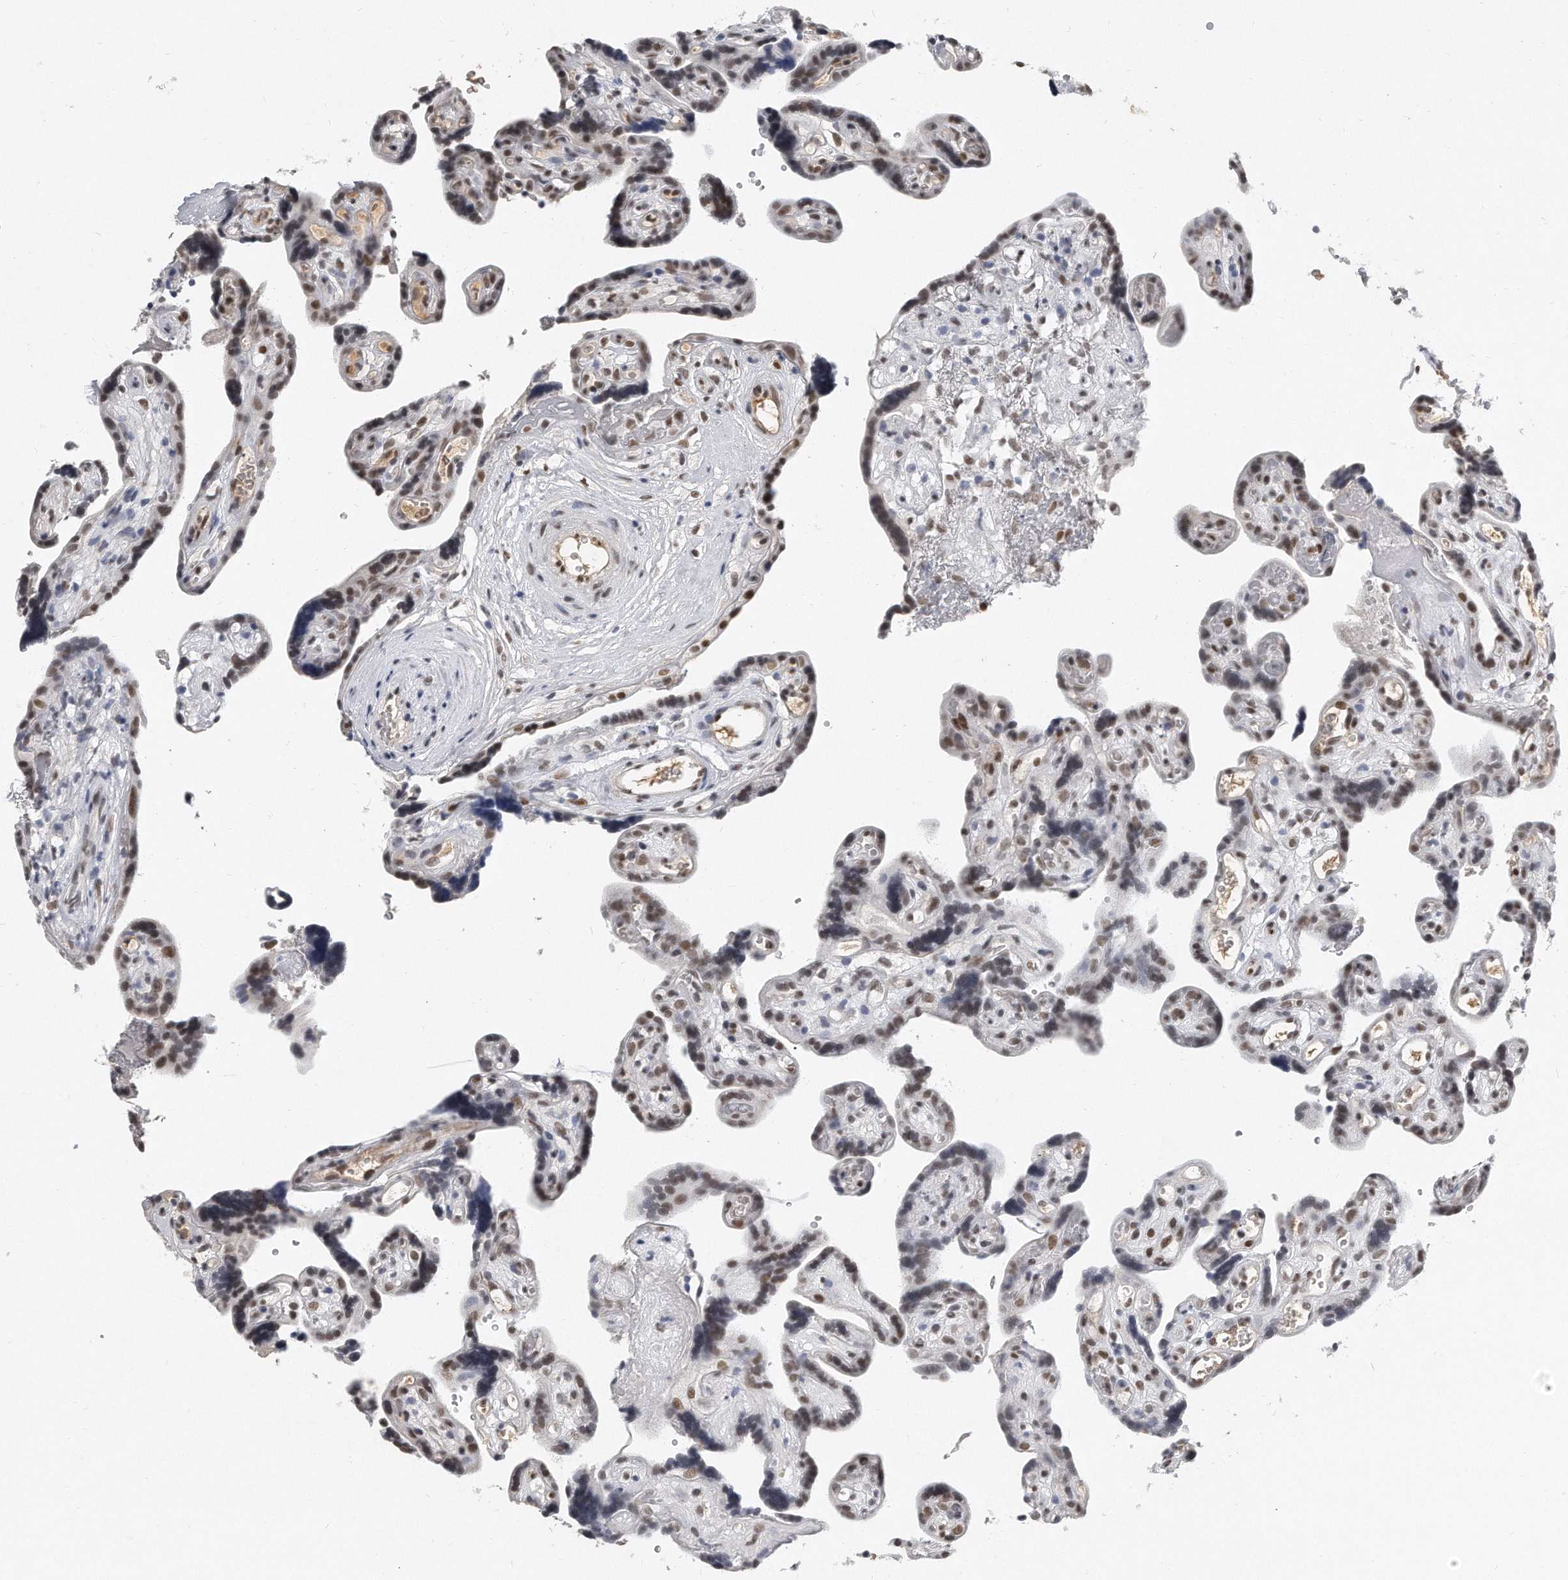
{"staining": {"intensity": "strong", "quantity": ">75%", "location": "nuclear"}, "tissue": "placenta", "cell_type": "Decidual cells", "image_type": "normal", "snomed": [{"axis": "morphology", "description": "Normal tissue, NOS"}, {"axis": "topography", "description": "Placenta"}], "caption": "There is high levels of strong nuclear positivity in decidual cells of unremarkable placenta, as demonstrated by immunohistochemical staining (brown color).", "gene": "CTBP2", "patient": {"sex": "female", "age": 30}}